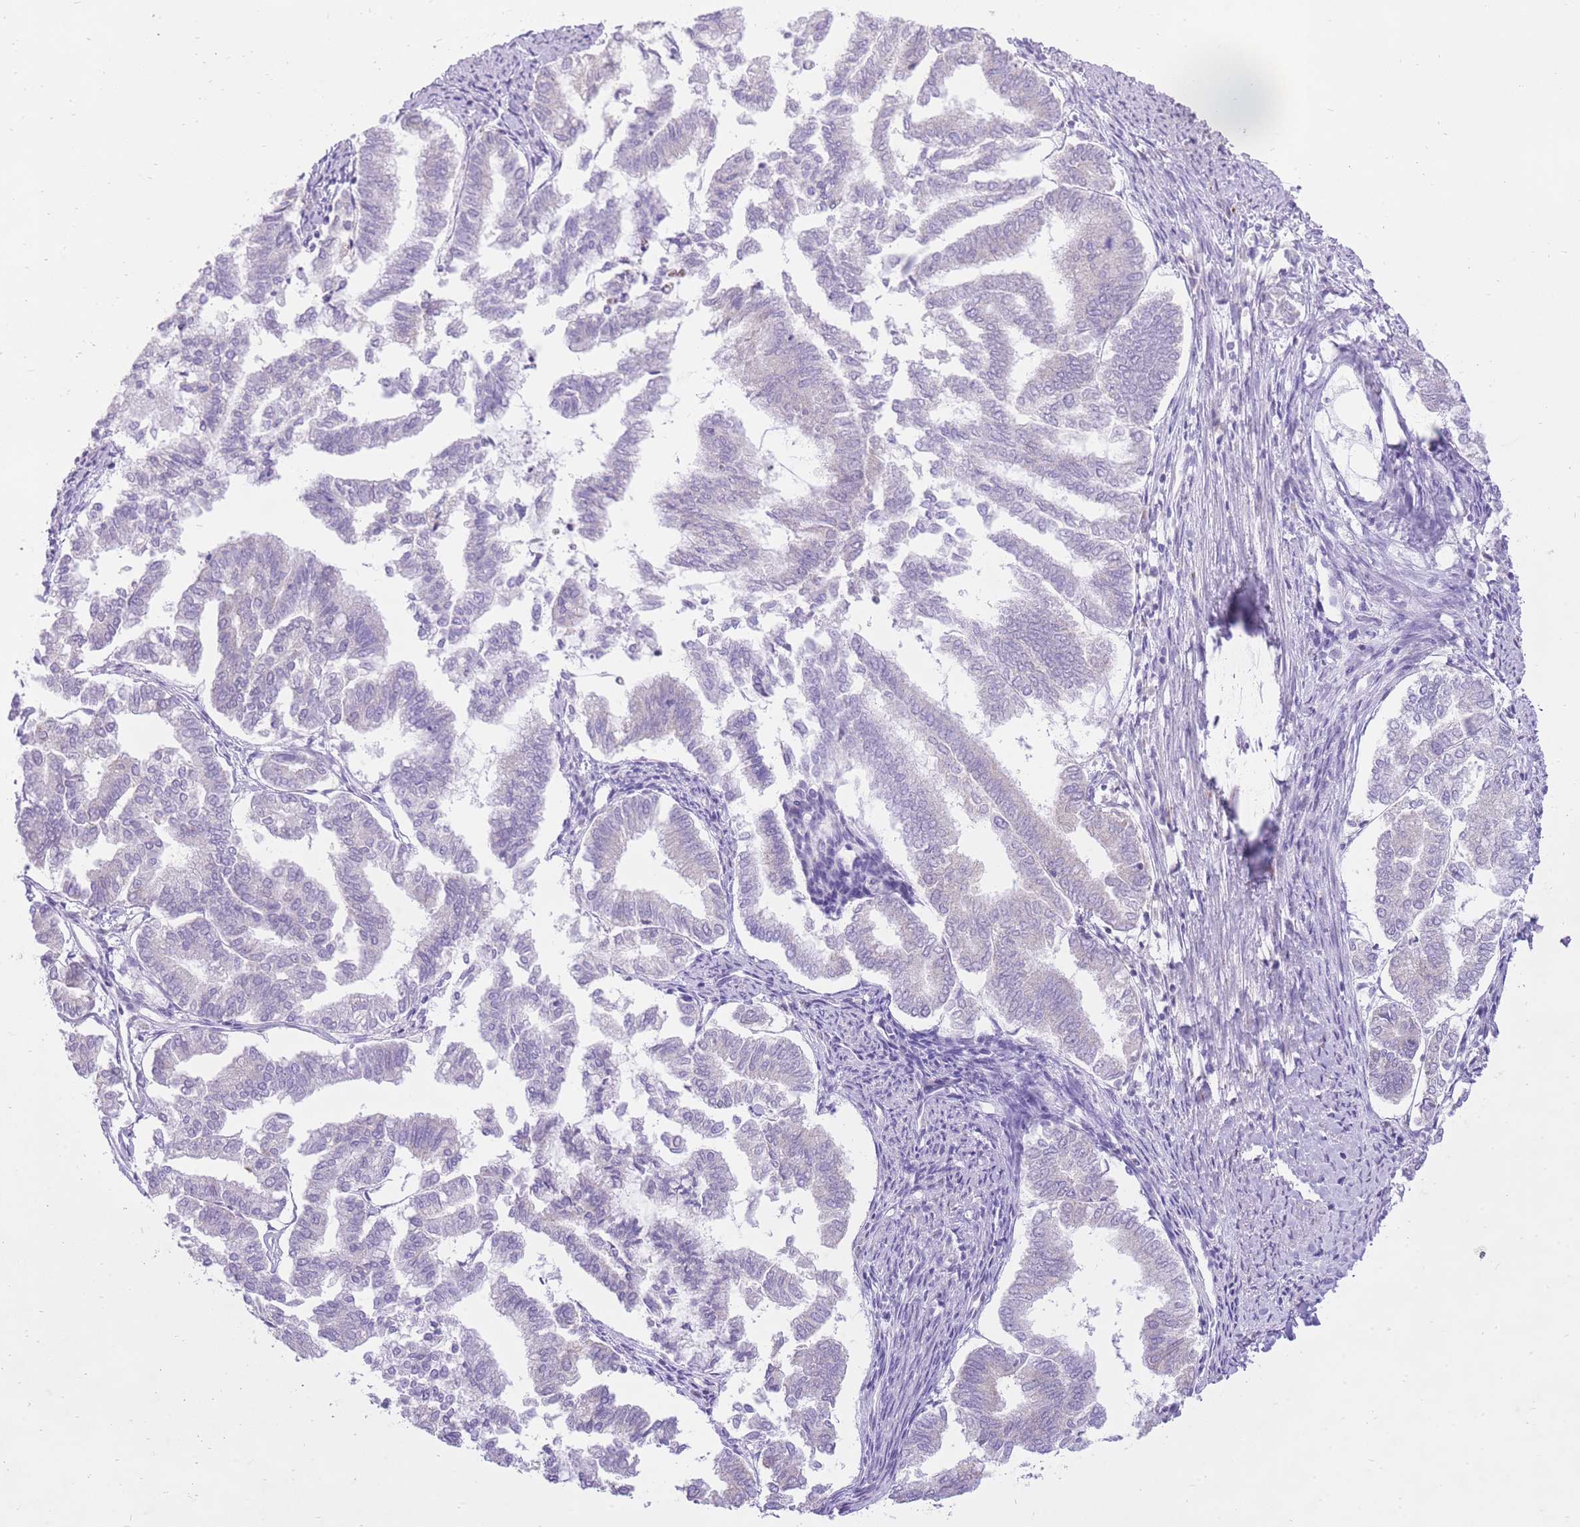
{"staining": {"intensity": "negative", "quantity": "none", "location": "none"}, "tissue": "endometrial cancer", "cell_type": "Tumor cells", "image_type": "cancer", "snomed": [{"axis": "morphology", "description": "Adenocarcinoma, NOS"}, {"axis": "topography", "description": "Endometrium"}], "caption": "Immunohistochemistry (IHC) photomicrograph of human endometrial adenocarcinoma stained for a protein (brown), which exhibits no staining in tumor cells. (Brightfield microscopy of DAB immunohistochemistry at high magnification).", "gene": "DENND2D", "patient": {"sex": "female", "age": 79}}